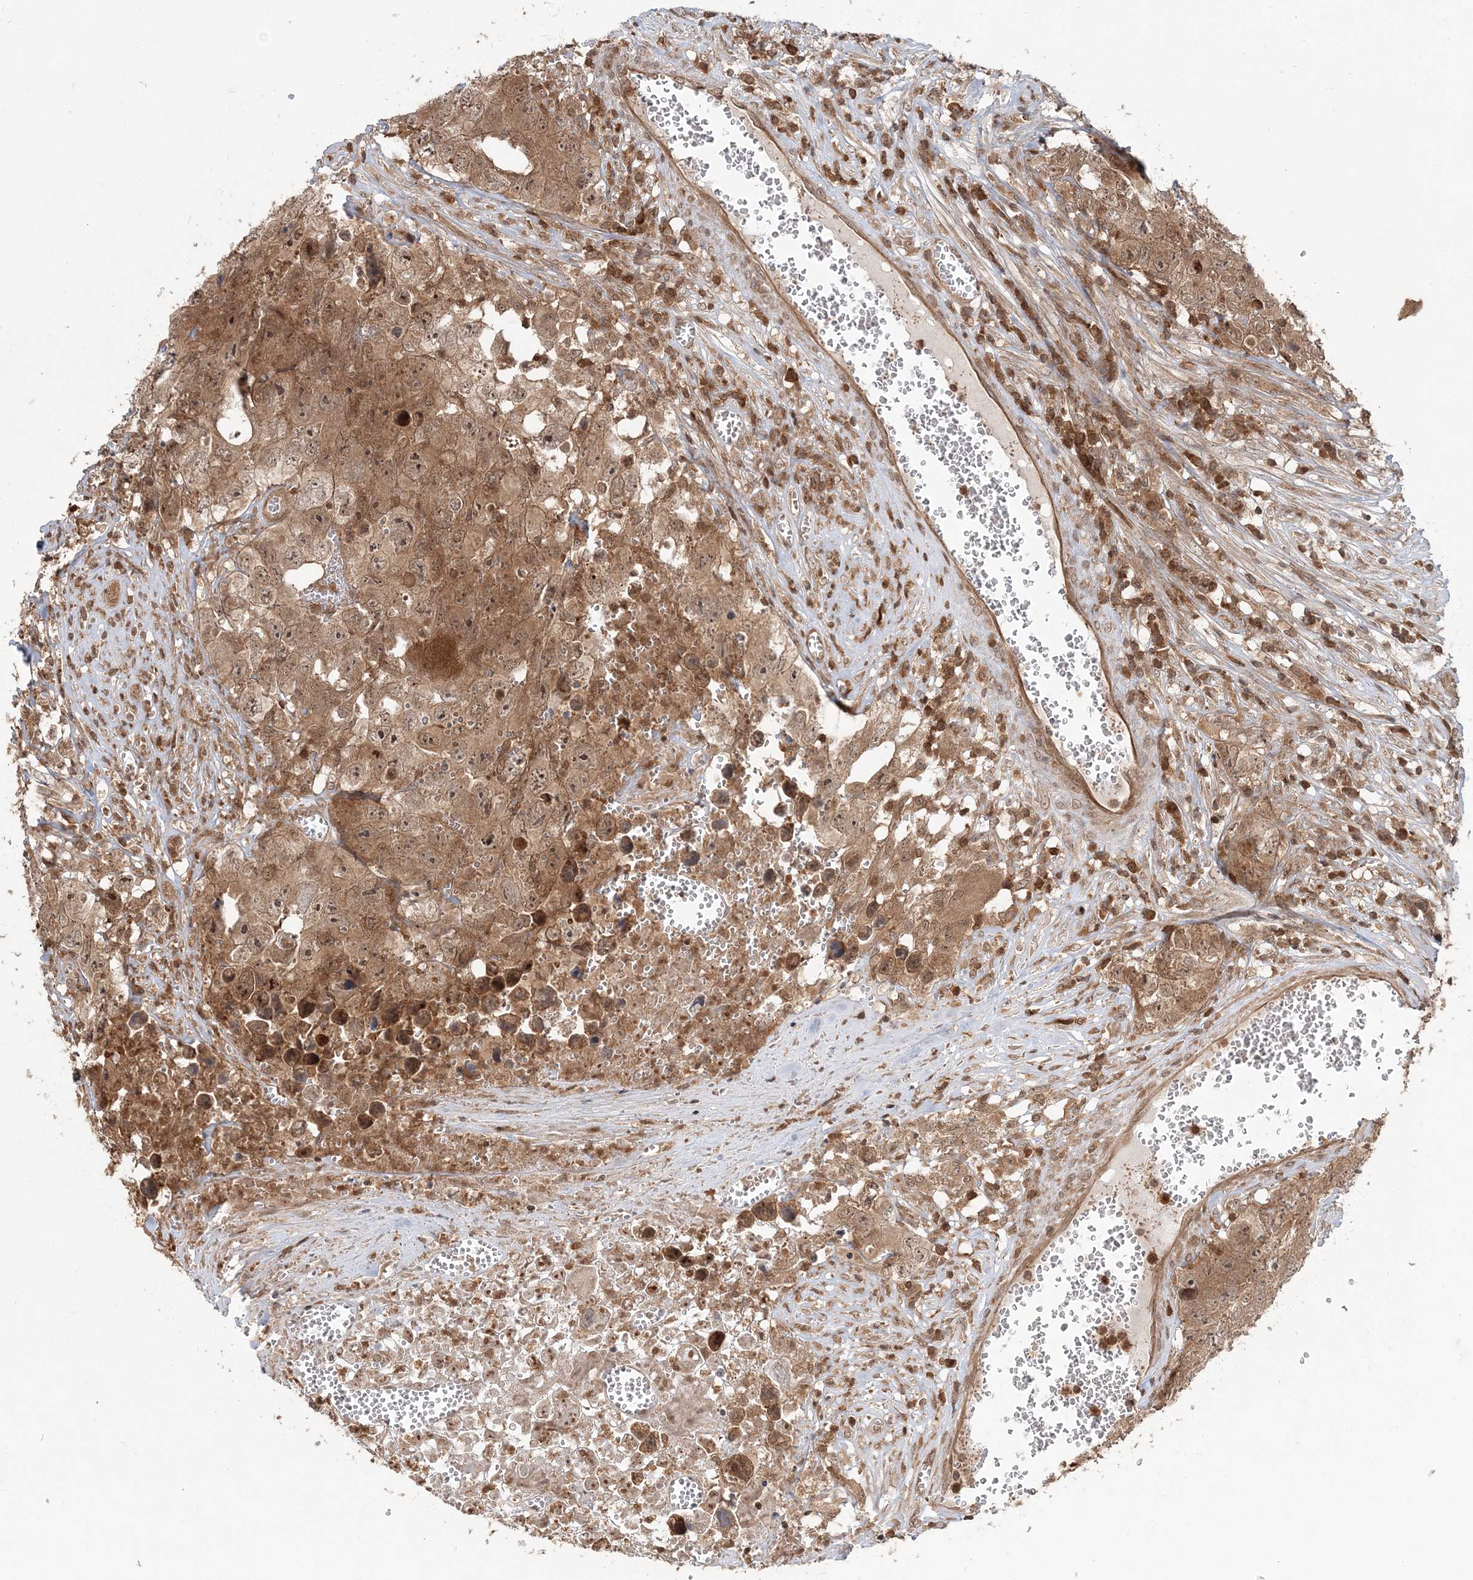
{"staining": {"intensity": "moderate", "quantity": ">75%", "location": "cytoplasmic/membranous,nuclear"}, "tissue": "testis cancer", "cell_type": "Tumor cells", "image_type": "cancer", "snomed": [{"axis": "morphology", "description": "Seminoma, NOS"}, {"axis": "morphology", "description": "Carcinoma, Embryonal, NOS"}, {"axis": "topography", "description": "Testis"}], "caption": "The immunohistochemical stain highlights moderate cytoplasmic/membranous and nuclear expression in tumor cells of testis cancer tissue.", "gene": "CAB39", "patient": {"sex": "male", "age": 43}}